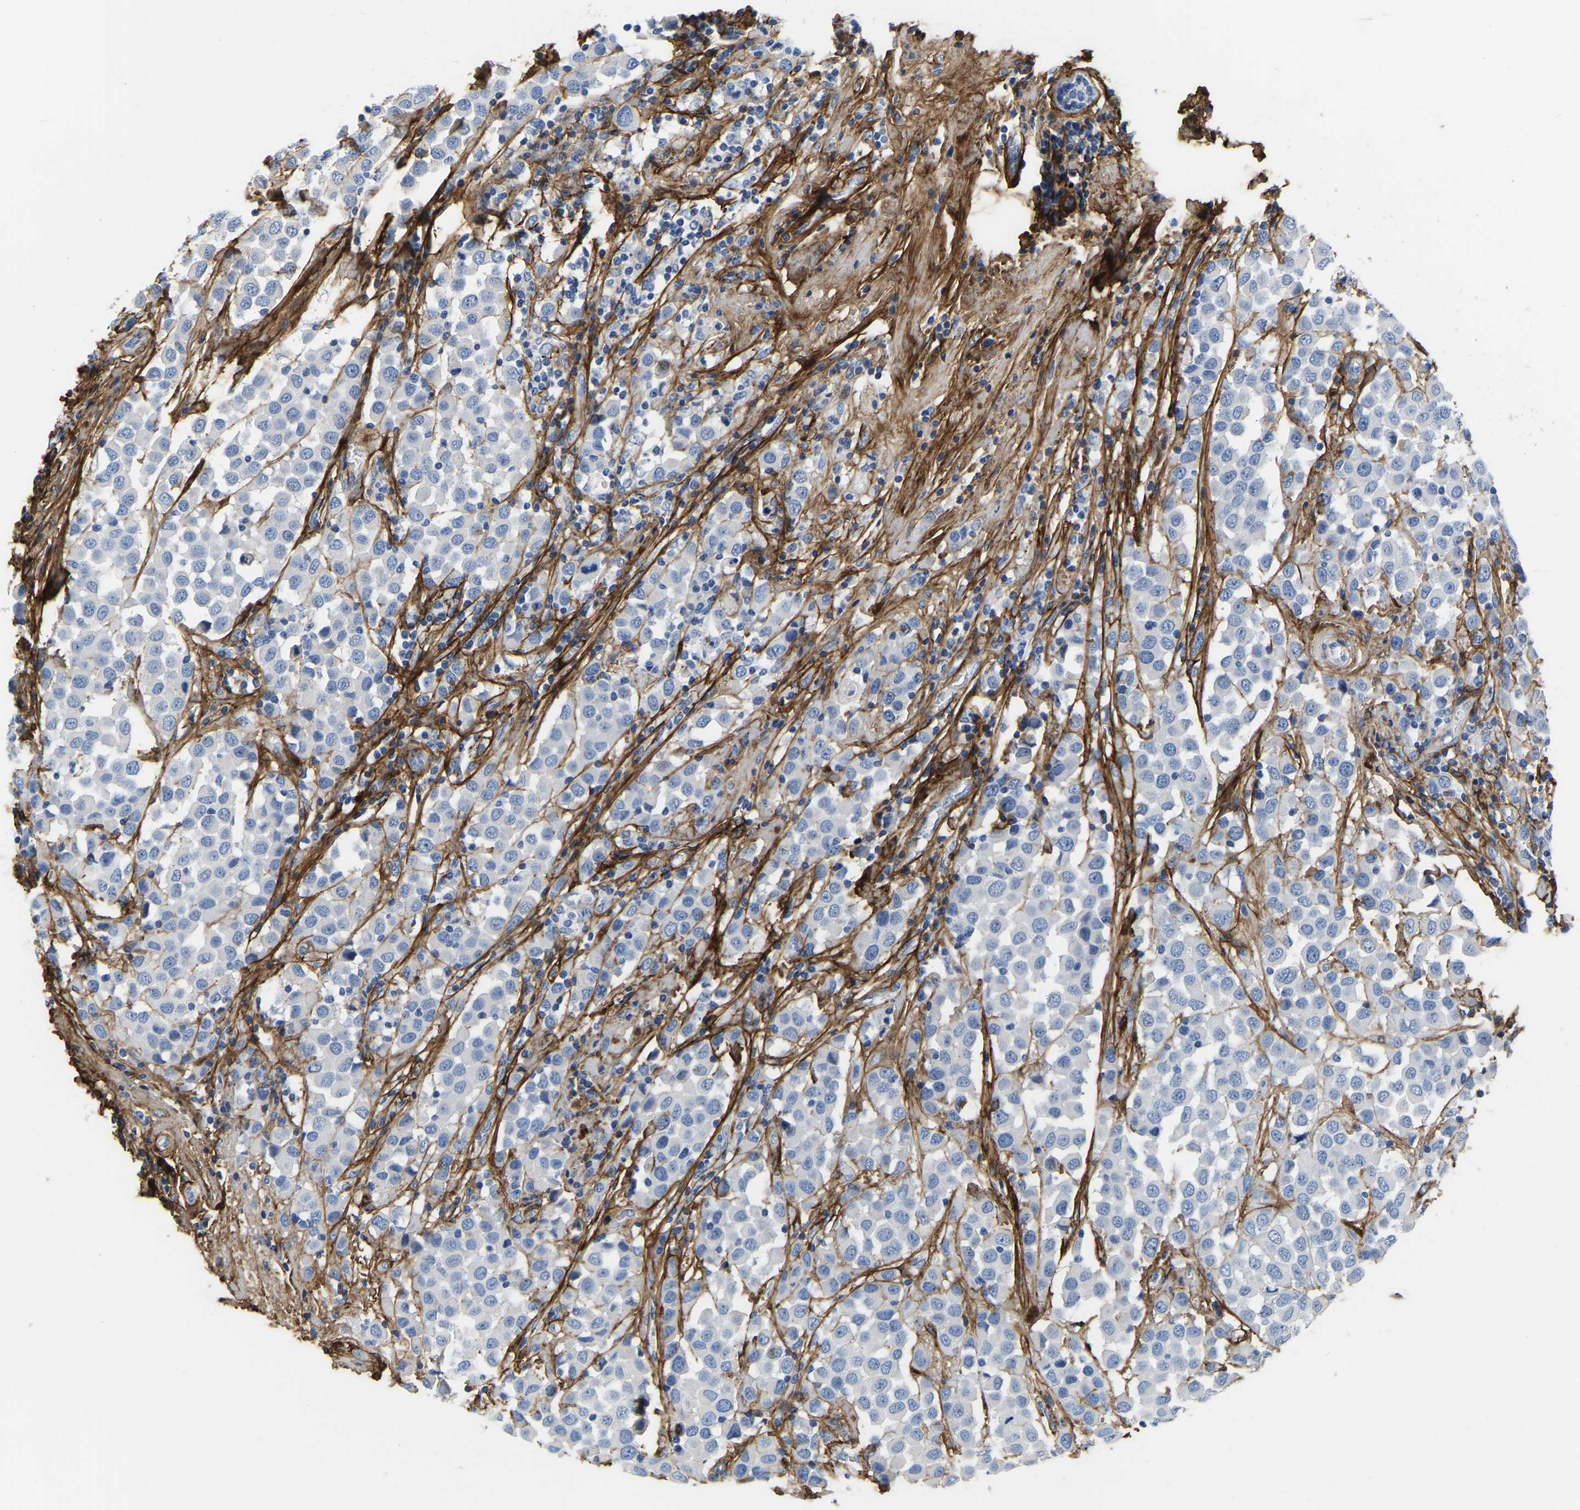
{"staining": {"intensity": "negative", "quantity": "none", "location": "none"}, "tissue": "breast cancer", "cell_type": "Tumor cells", "image_type": "cancer", "snomed": [{"axis": "morphology", "description": "Duct carcinoma"}, {"axis": "topography", "description": "Breast"}], "caption": "High magnification brightfield microscopy of breast cancer (intraductal carcinoma) stained with DAB (brown) and counterstained with hematoxylin (blue): tumor cells show no significant staining.", "gene": "COL6A1", "patient": {"sex": "female", "age": 61}}